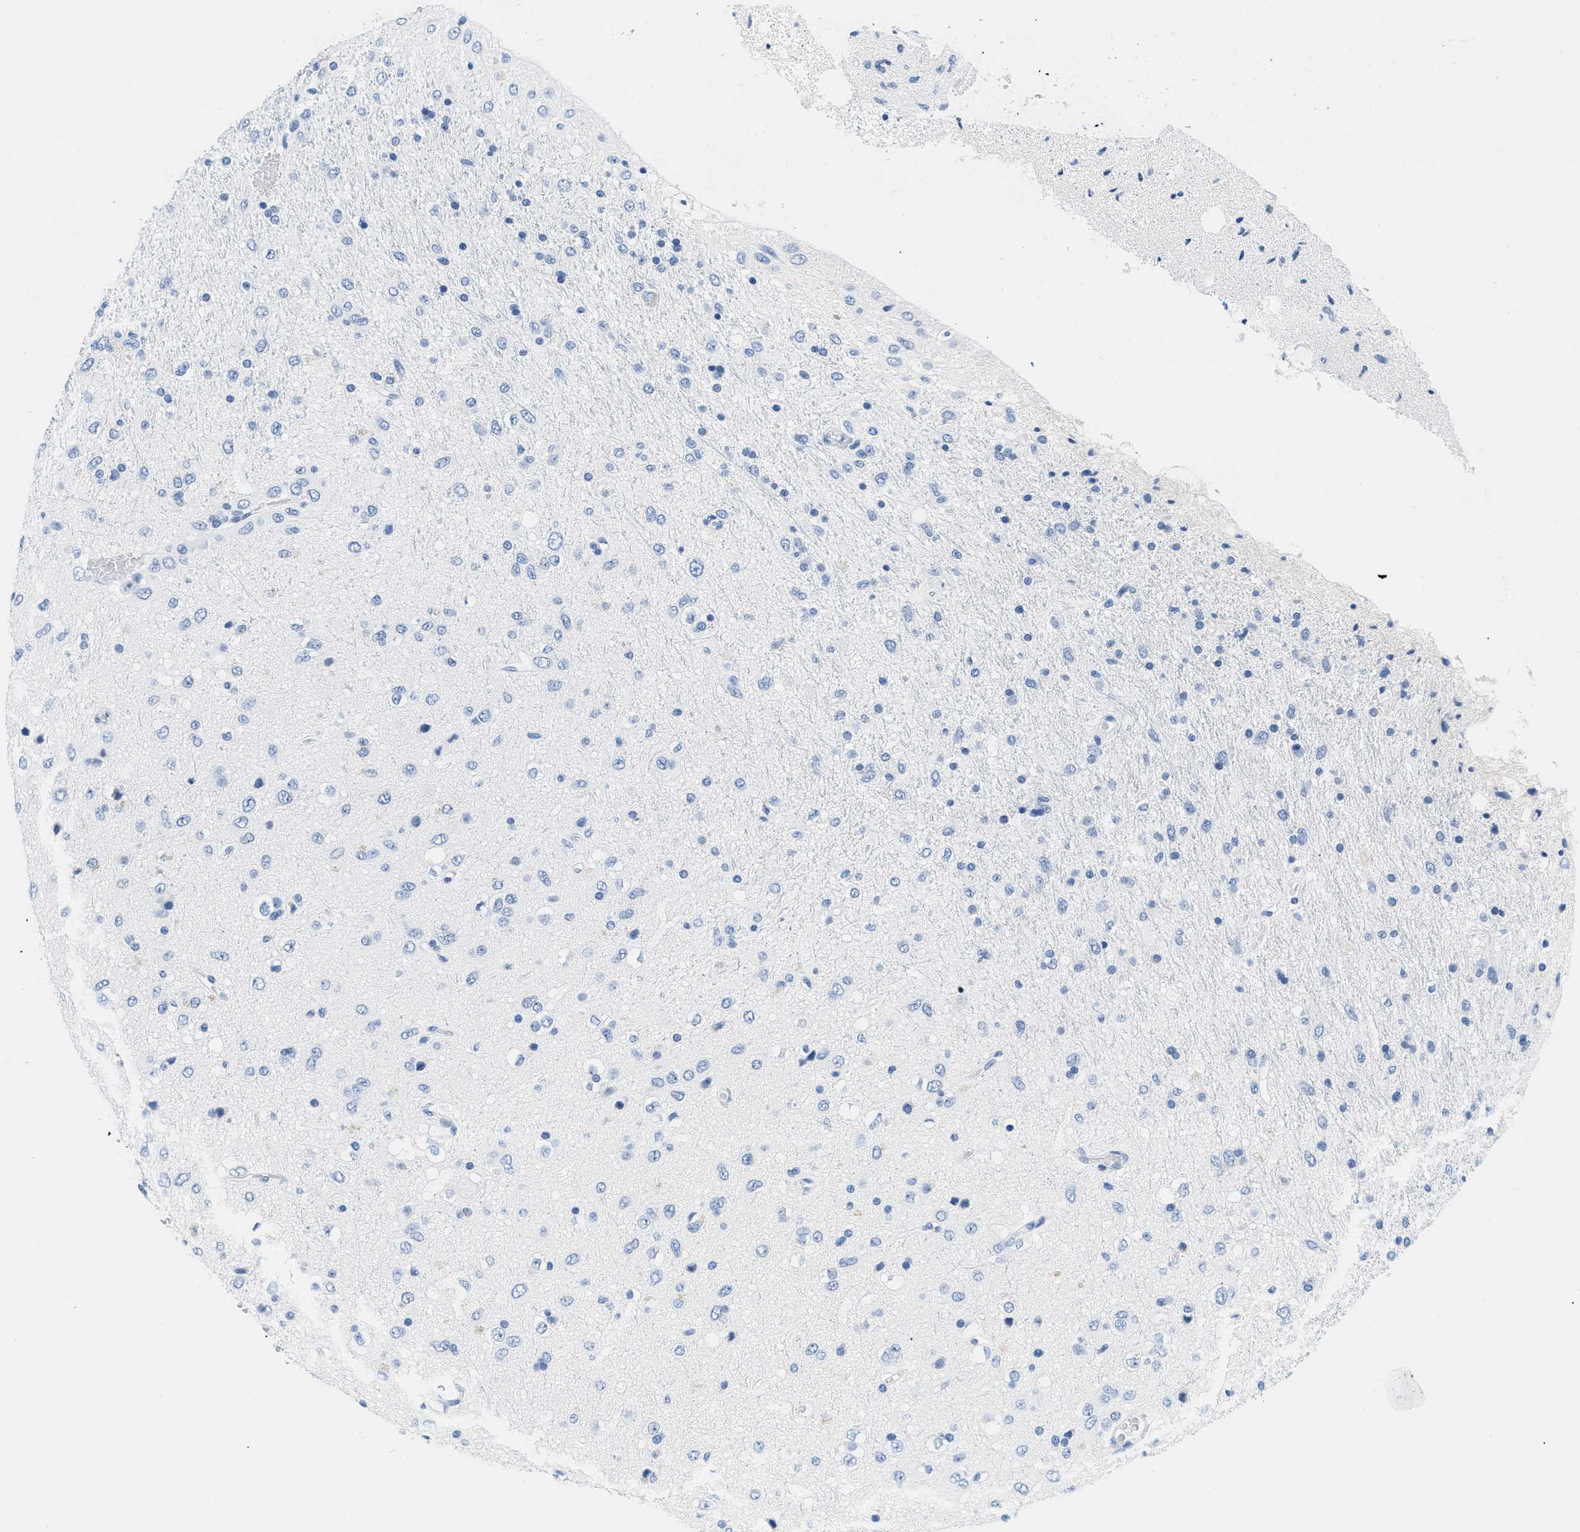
{"staining": {"intensity": "negative", "quantity": "none", "location": "none"}, "tissue": "glioma", "cell_type": "Tumor cells", "image_type": "cancer", "snomed": [{"axis": "morphology", "description": "Glioma, malignant, Low grade"}, {"axis": "topography", "description": "Brain"}], "caption": "Human low-grade glioma (malignant) stained for a protein using immunohistochemistry exhibits no staining in tumor cells.", "gene": "GSN", "patient": {"sex": "male", "age": 77}}